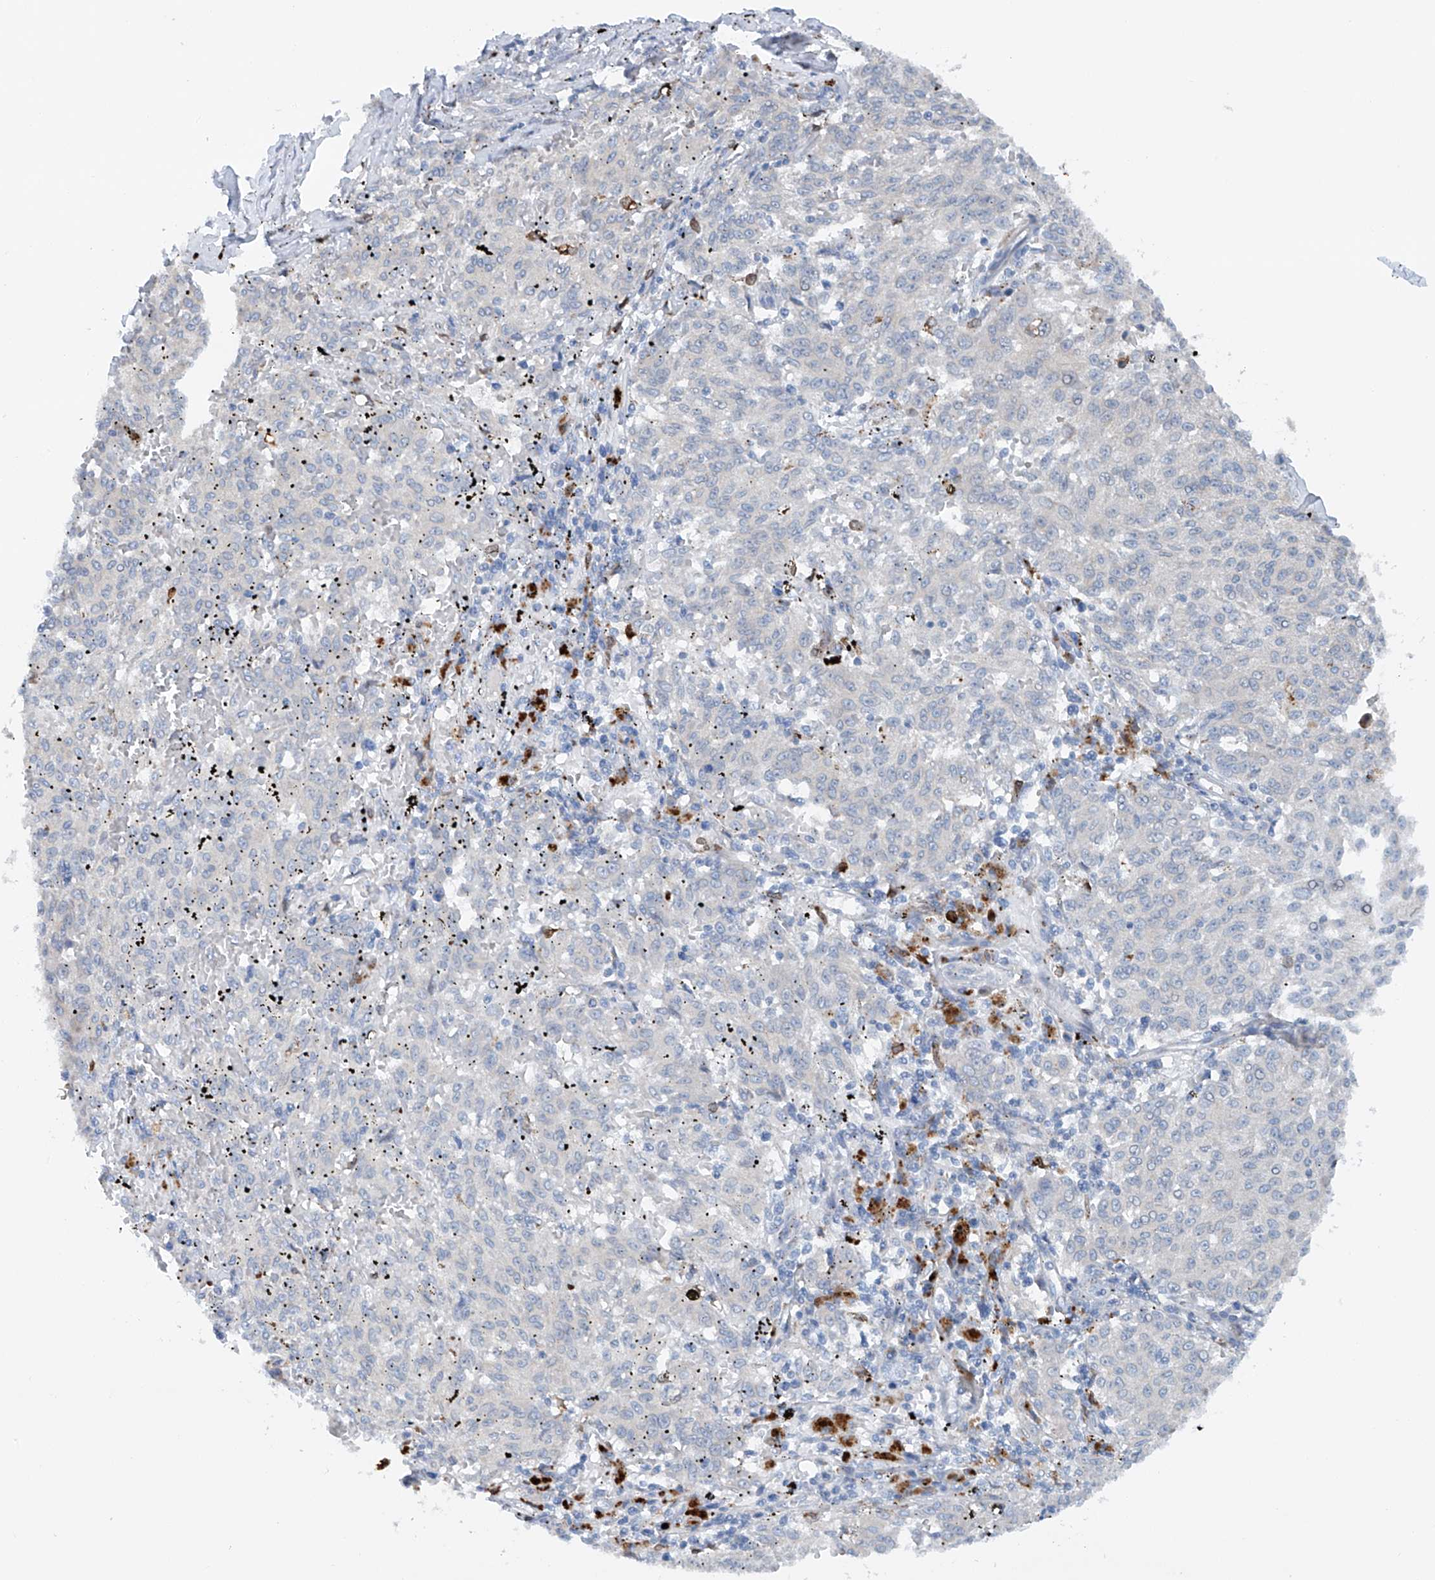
{"staining": {"intensity": "negative", "quantity": "none", "location": "none"}, "tissue": "melanoma", "cell_type": "Tumor cells", "image_type": "cancer", "snomed": [{"axis": "morphology", "description": "Malignant melanoma, NOS"}, {"axis": "topography", "description": "Skin"}], "caption": "DAB (3,3'-diaminobenzidine) immunohistochemical staining of melanoma reveals no significant staining in tumor cells.", "gene": "CEP85L", "patient": {"sex": "female", "age": 72}}